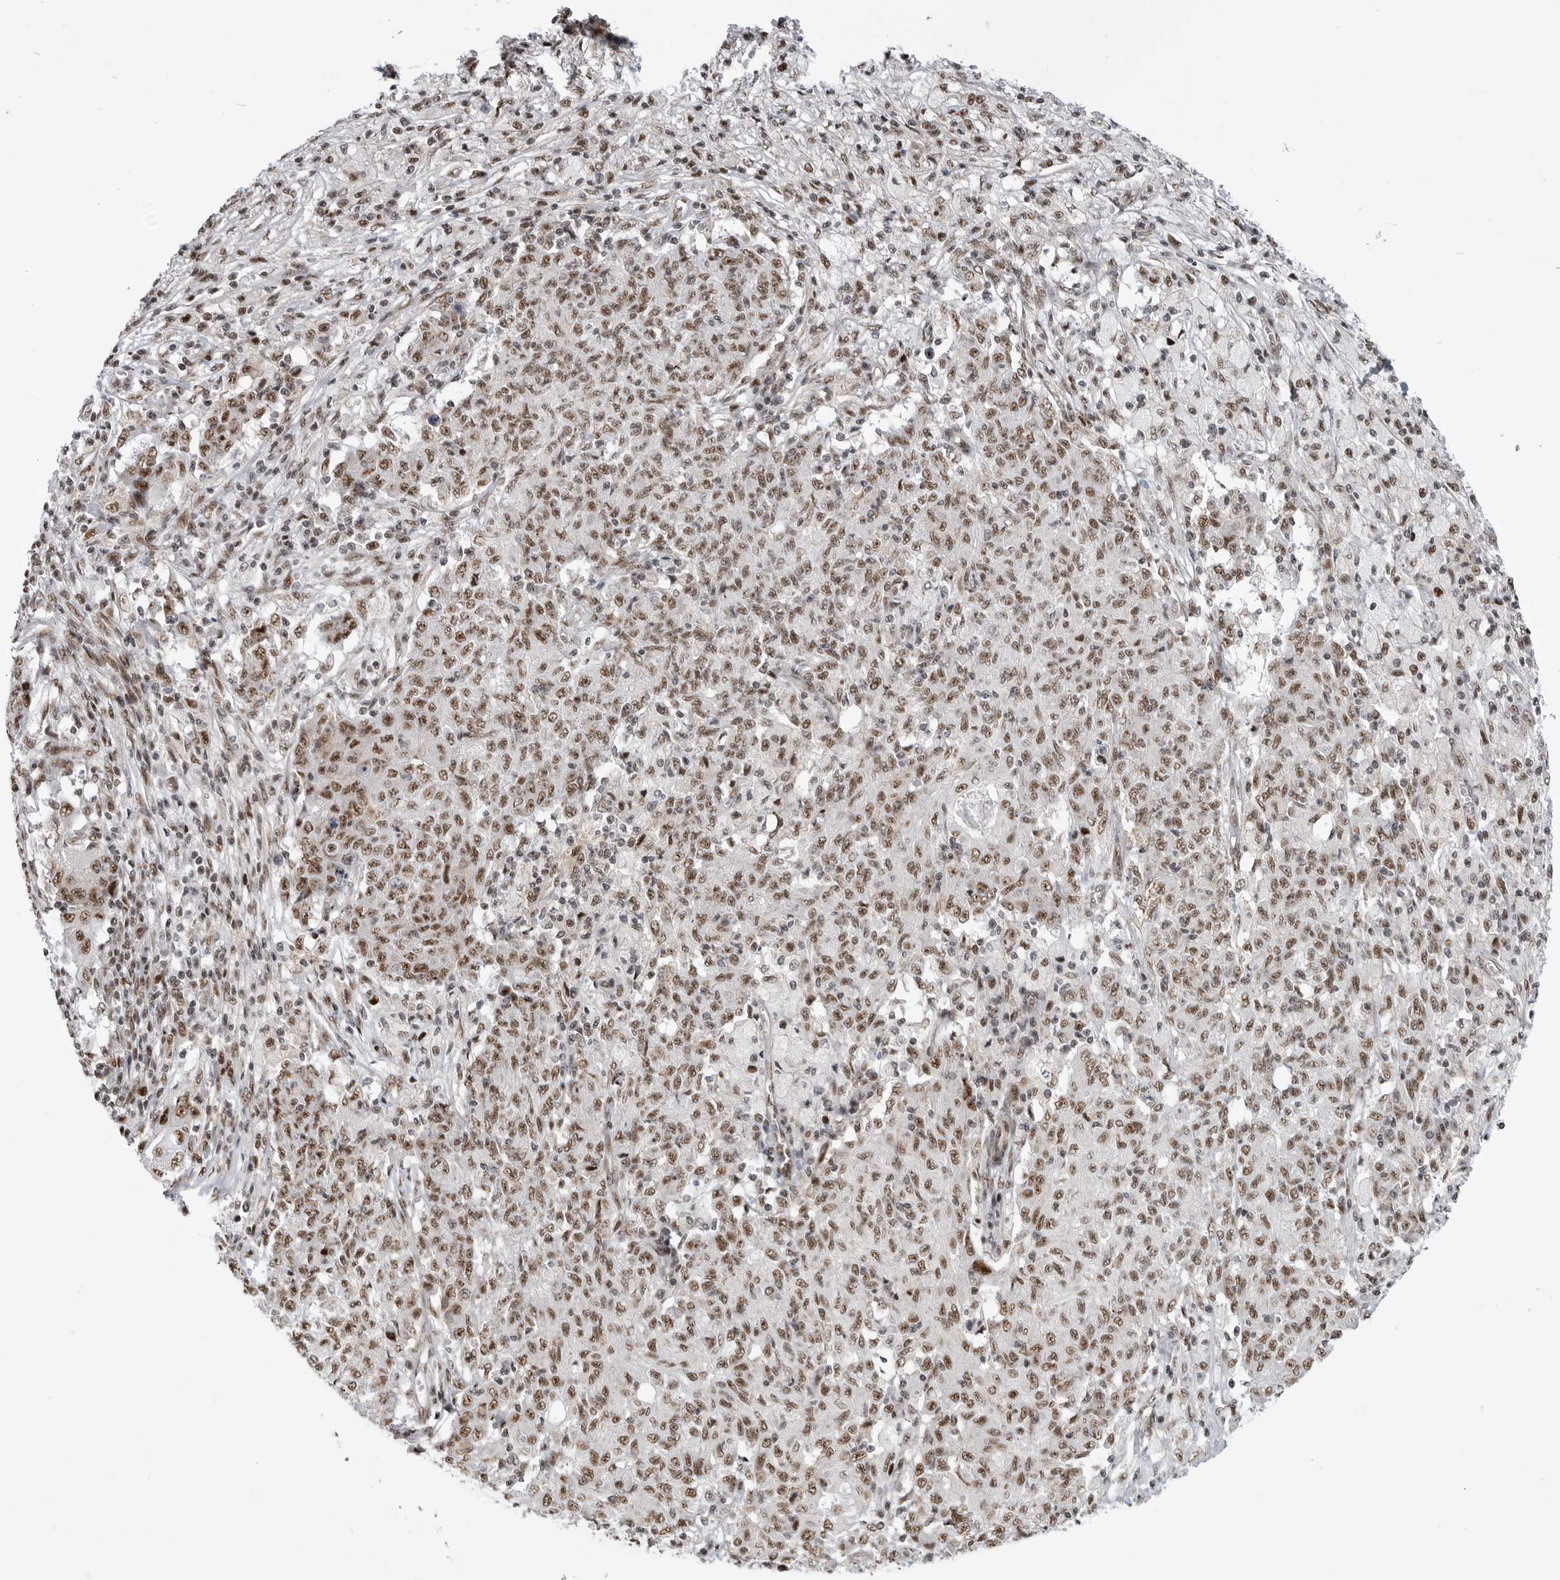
{"staining": {"intensity": "moderate", "quantity": ">75%", "location": "nuclear"}, "tissue": "ovarian cancer", "cell_type": "Tumor cells", "image_type": "cancer", "snomed": [{"axis": "morphology", "description": "Carcinoma, endometroid"}, {"axis": "topography", "description": "Ovary"}], "caption": "Protein staining of ovarian endometroid carcinoma tissue exhibits moderate nuclear staining in approximately >75% of tumor cells. (Stains: DAB in brown, nuclei in blue, Microscopy: brightfield microscopy at high magnification).", "gene": "GPATCH2", "patient": {"sex": "female", "age": 42}}